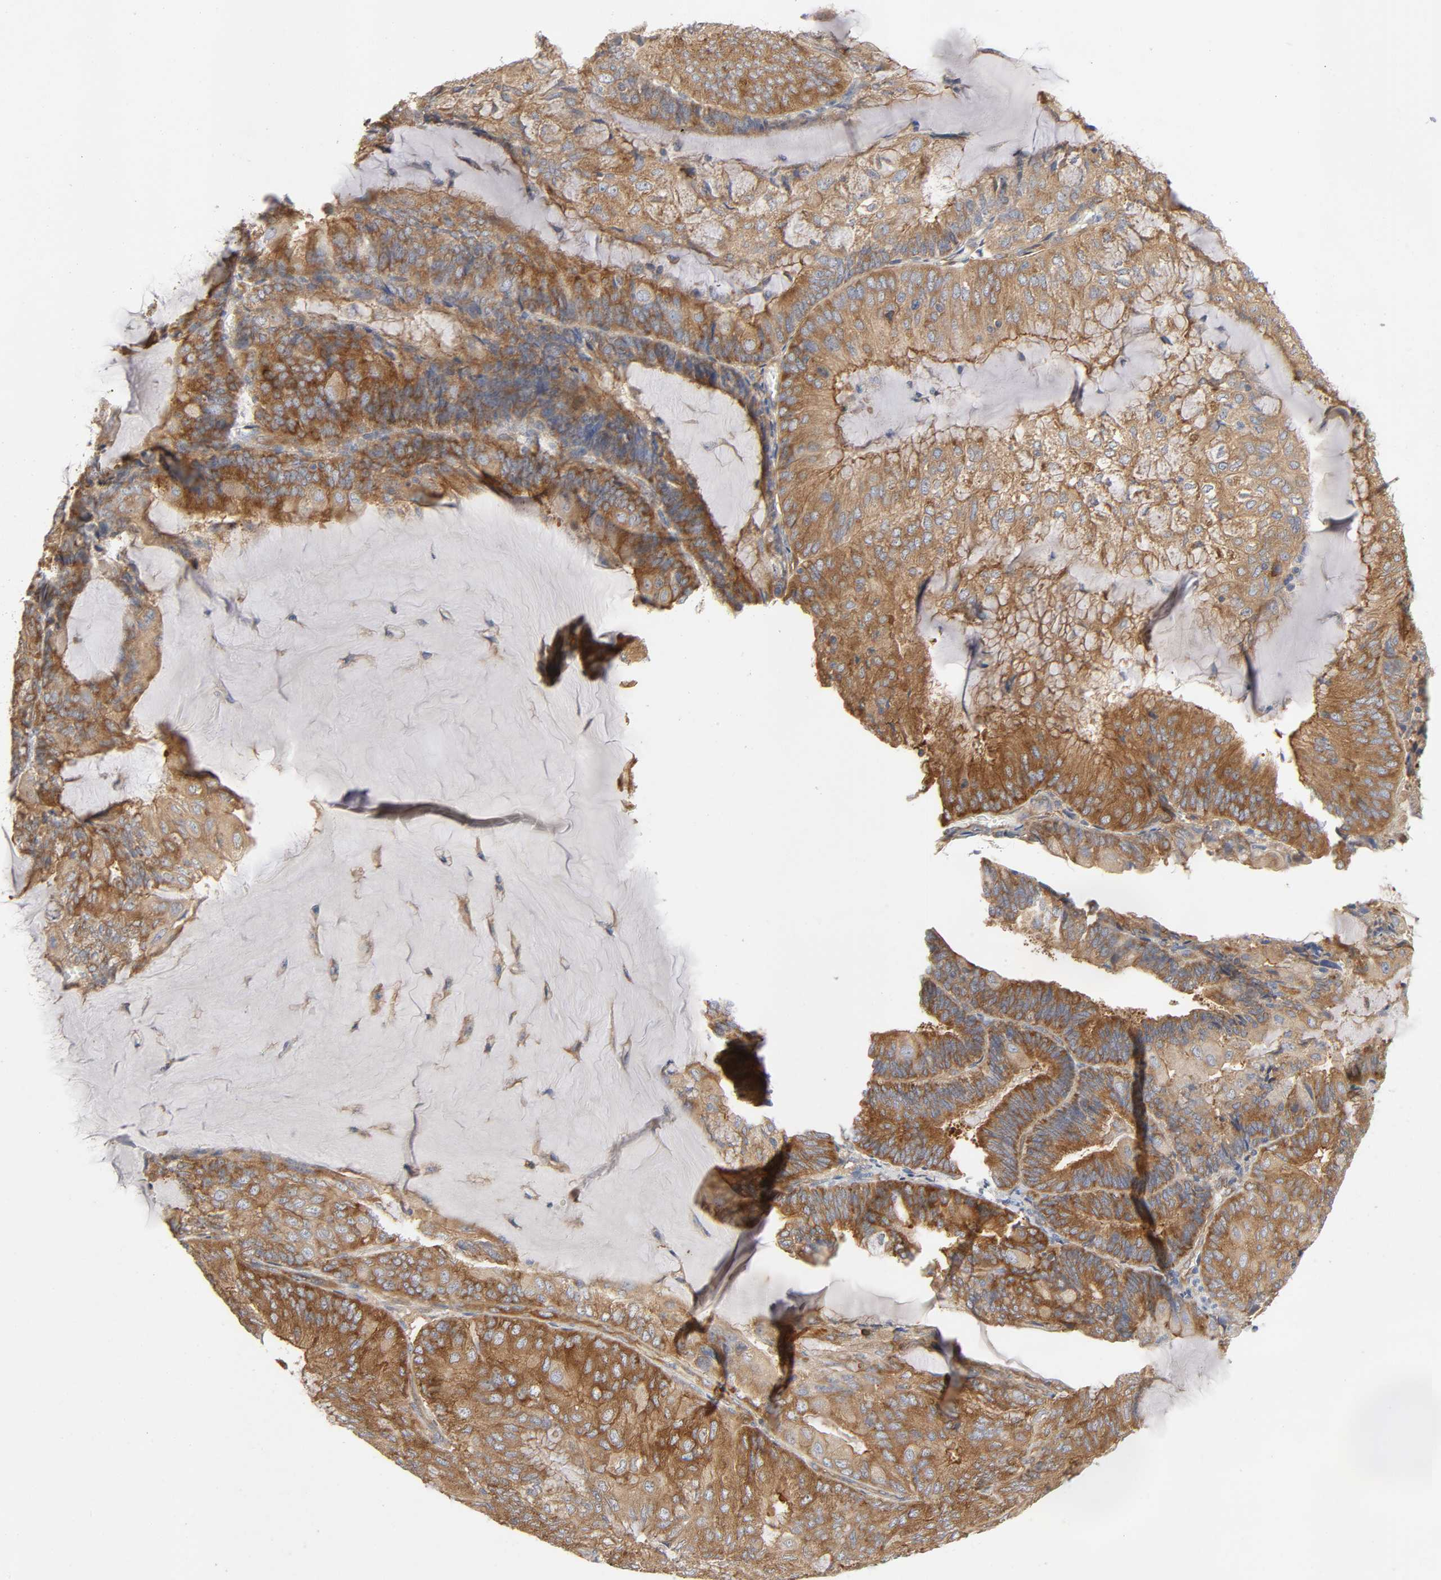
{"staining": {"intensity": "moderate", "quantity": ">75%", "location": "cytoplasmic/membranous"}, "tissue": "endometrial cancer", "cell_type": "Tumor cells", "image_type": "cancer", "snomed": [{"axis": "morphology", "description": "Adenocarcinoma, NOS"}, {"axis": "topography", "description": "Endometrium"}], "caption": "Brown immunohistochemical staining in human adenocarcinoma (endometrial) displays moderate cytoplasmic/membranous staining in approximately >75% of tumor cells.", "gene": "SCHIP1", "patient": {"sex": "female", "age": 81}}